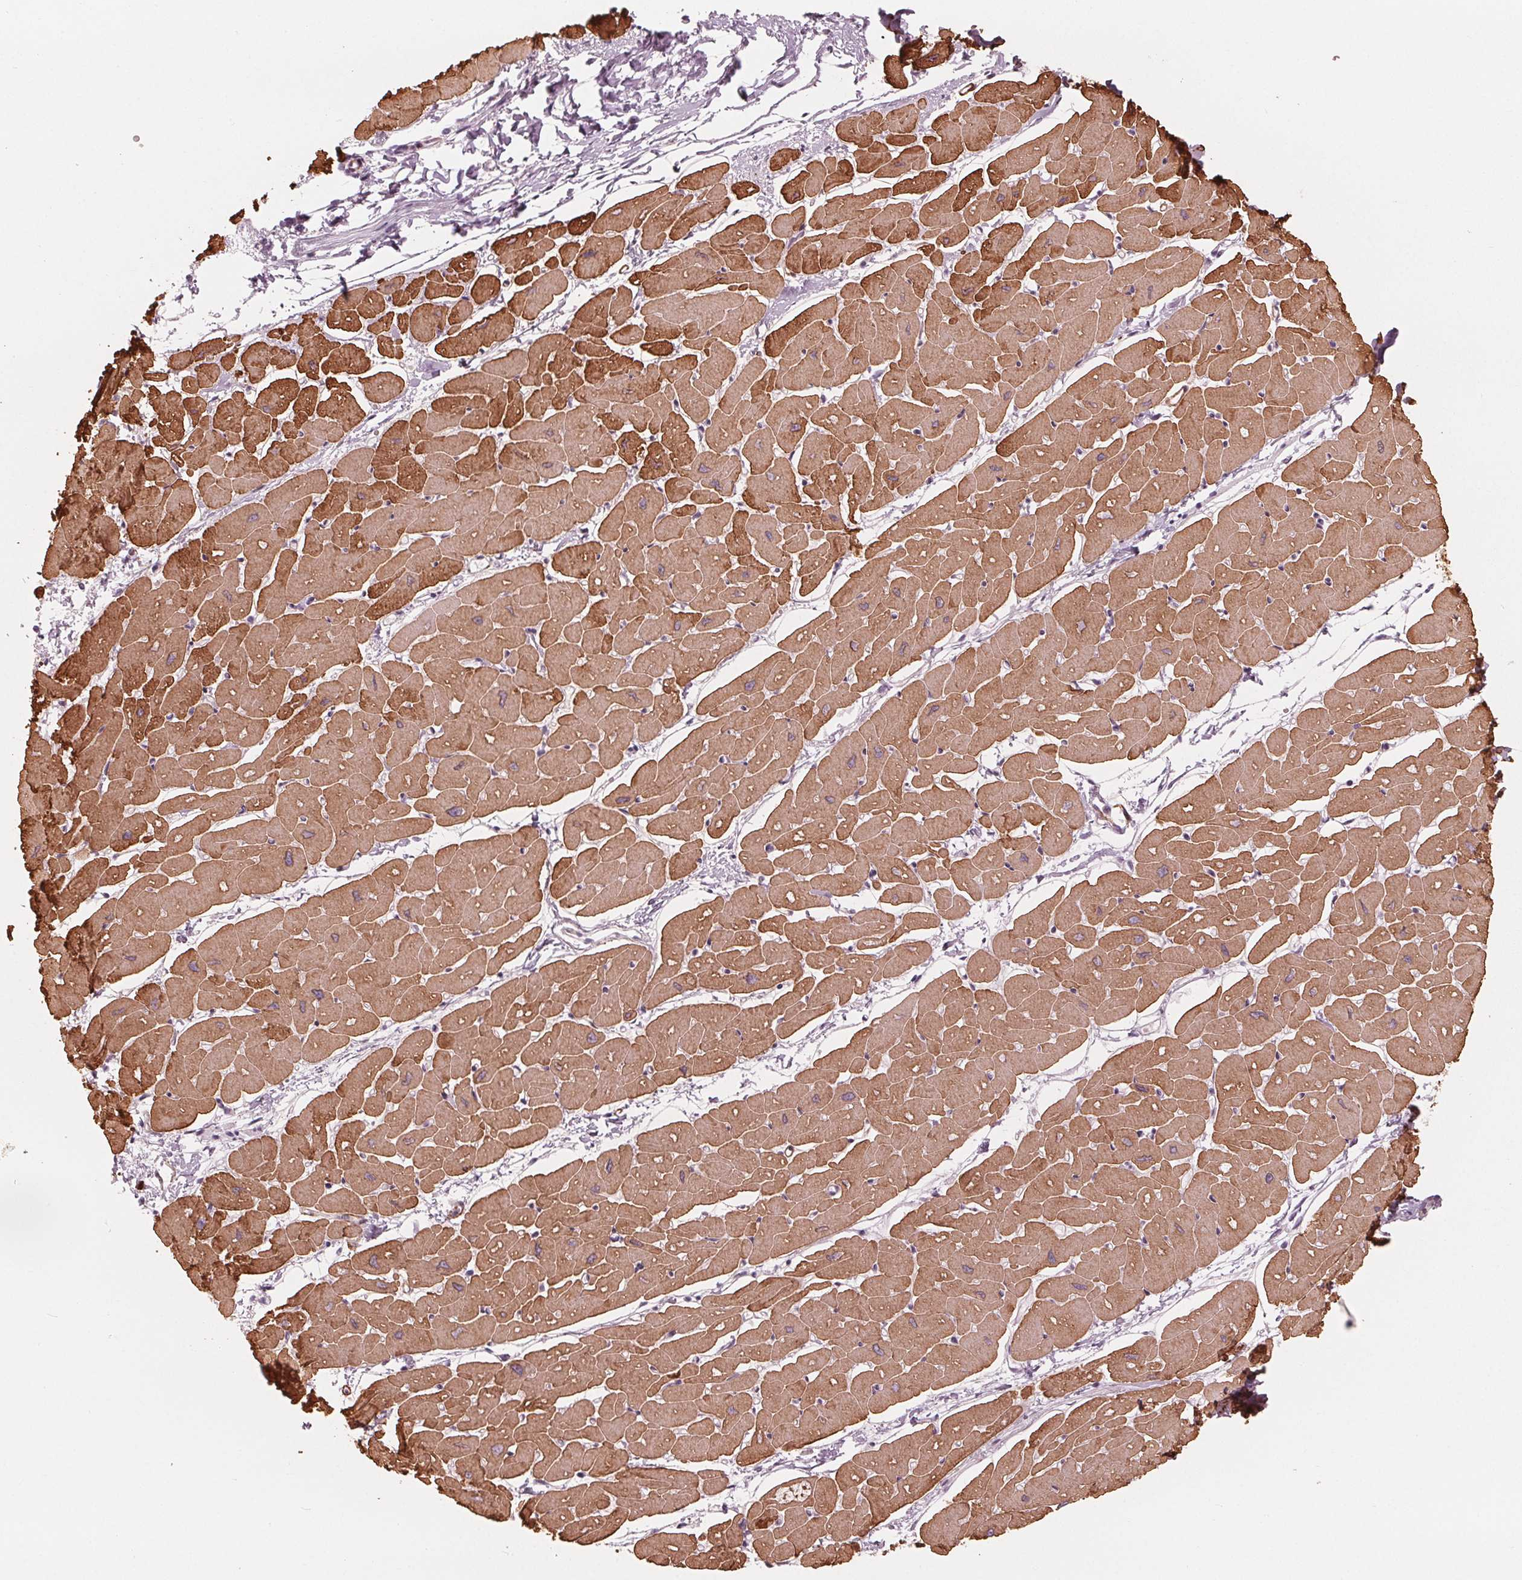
{"staining": {"intensity": "strong", "quantity": ">75%", "location": "cytoplasmic/membranous"}, "tissue": "heart muscle", "cell_type": "Cardiomyocytes", "image_type": "normal", "snomed": [{"axis": "morphology", "description": "Normal tissue, NOS"}, {"axis": "topography", "description": "Heart"}], "caption": "This image exhibits IHC staining of benign human heart muscle, with high strong cytoplasmic/membranous positivity in about >75% of cardiomyocytes.", "gene": "MIER3", "patient": {"sex": "male", "age": 57}}